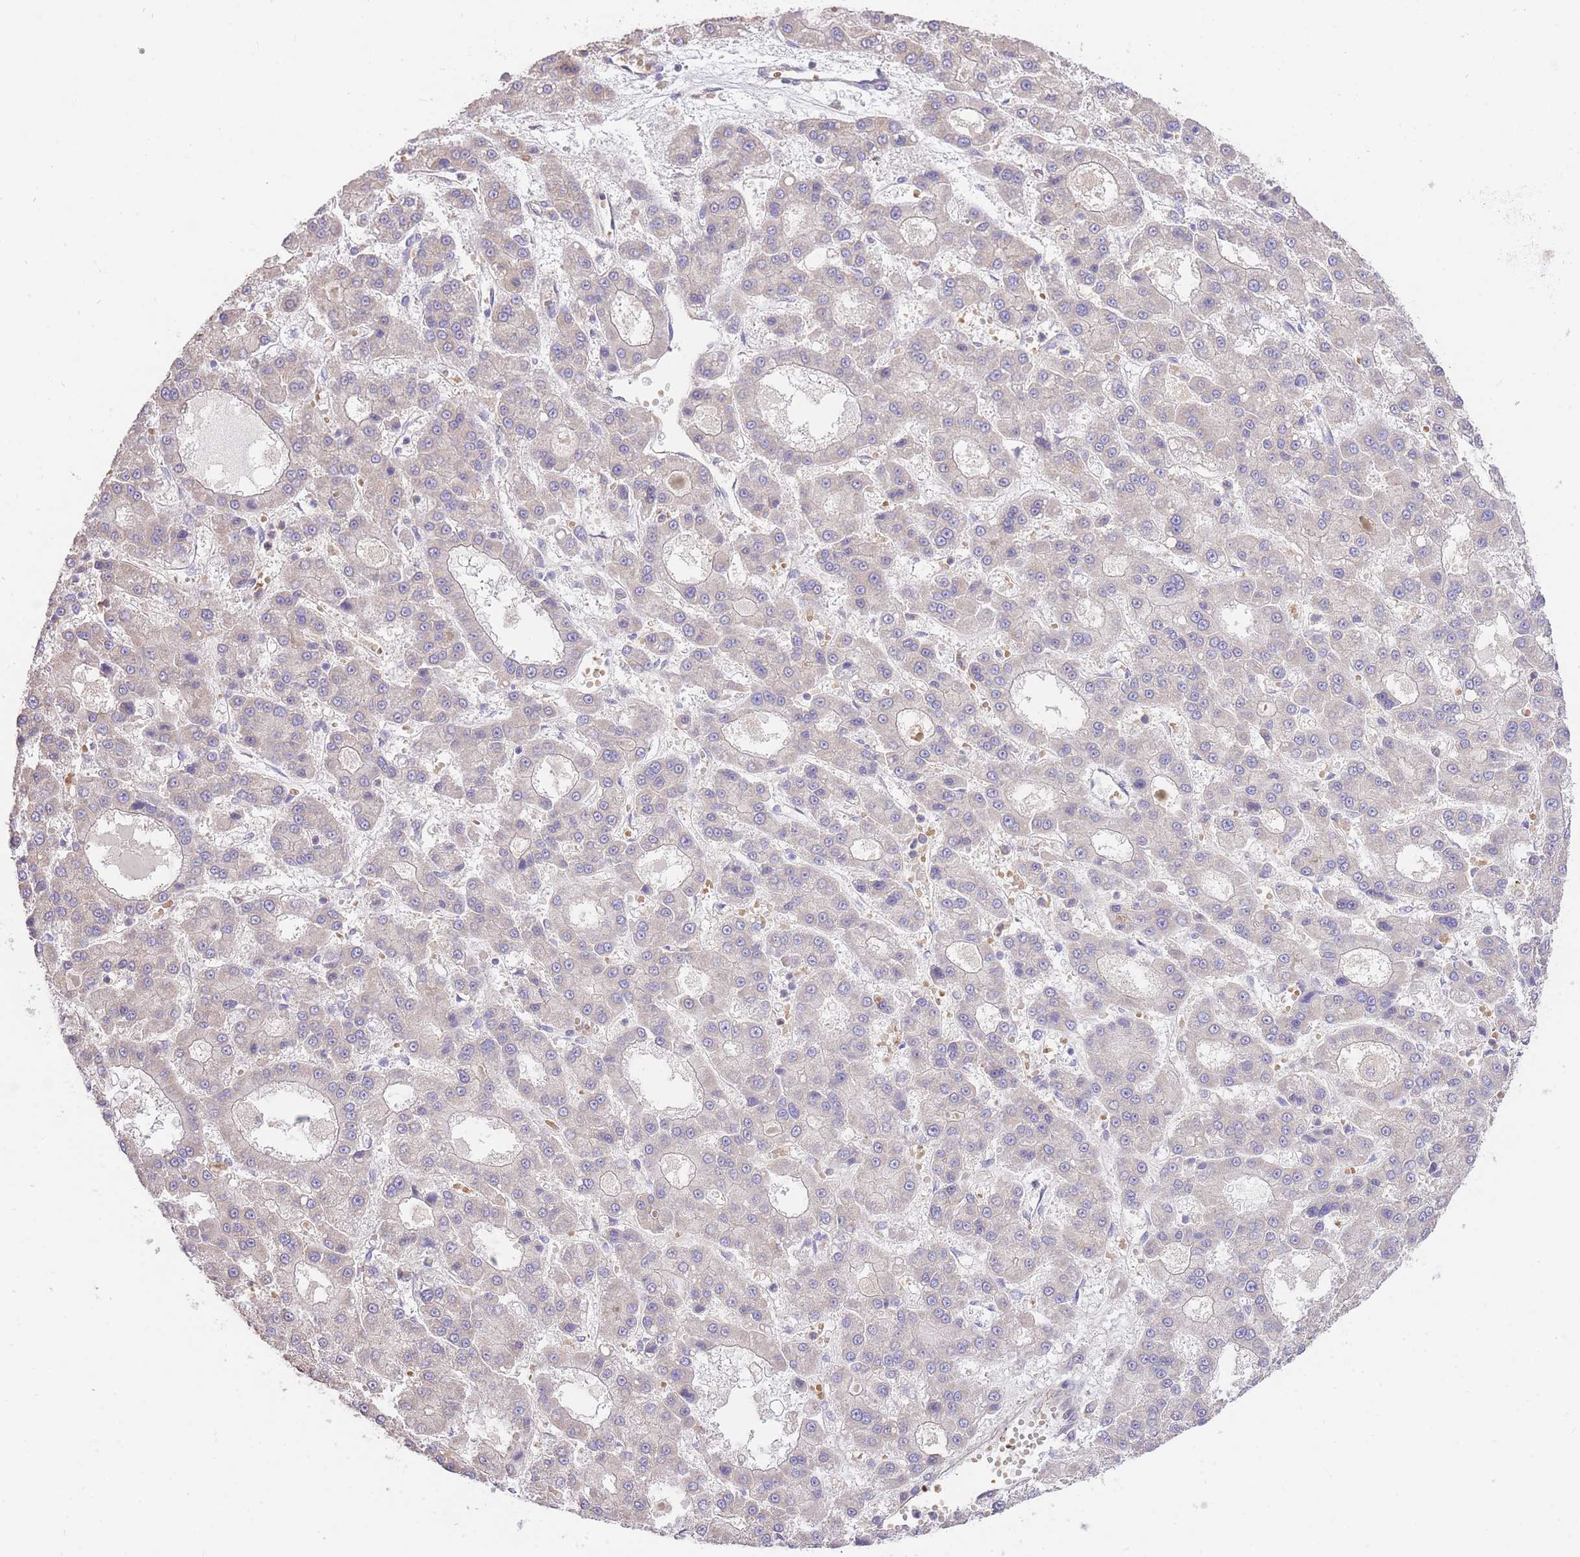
{"staining": {"intensity": "negative", "quantity": "none", "location": "none"}, "tissue": "liver cancer", "cell_type": "Tumor cells", "image_type": "cancer", "snomed": [{"axis": "morphology", "description": "Carcinoma, Hepatocellular, NOS"}, {"axis": "topography", "description": "Liver"}], "caption": "Immunohistochemical staining of human hepatocellular carcinoma (liver) shows no significant staining in tumor cells. (Stains: DAB (3,3'-diaminobenzidine) immunohistochemistry with hematoxylin counter stain, Microscopy: brightfield microscopy at high magnification).", "gene": "INSYN2B", "patient": {"sex": "male", "age": 70}}